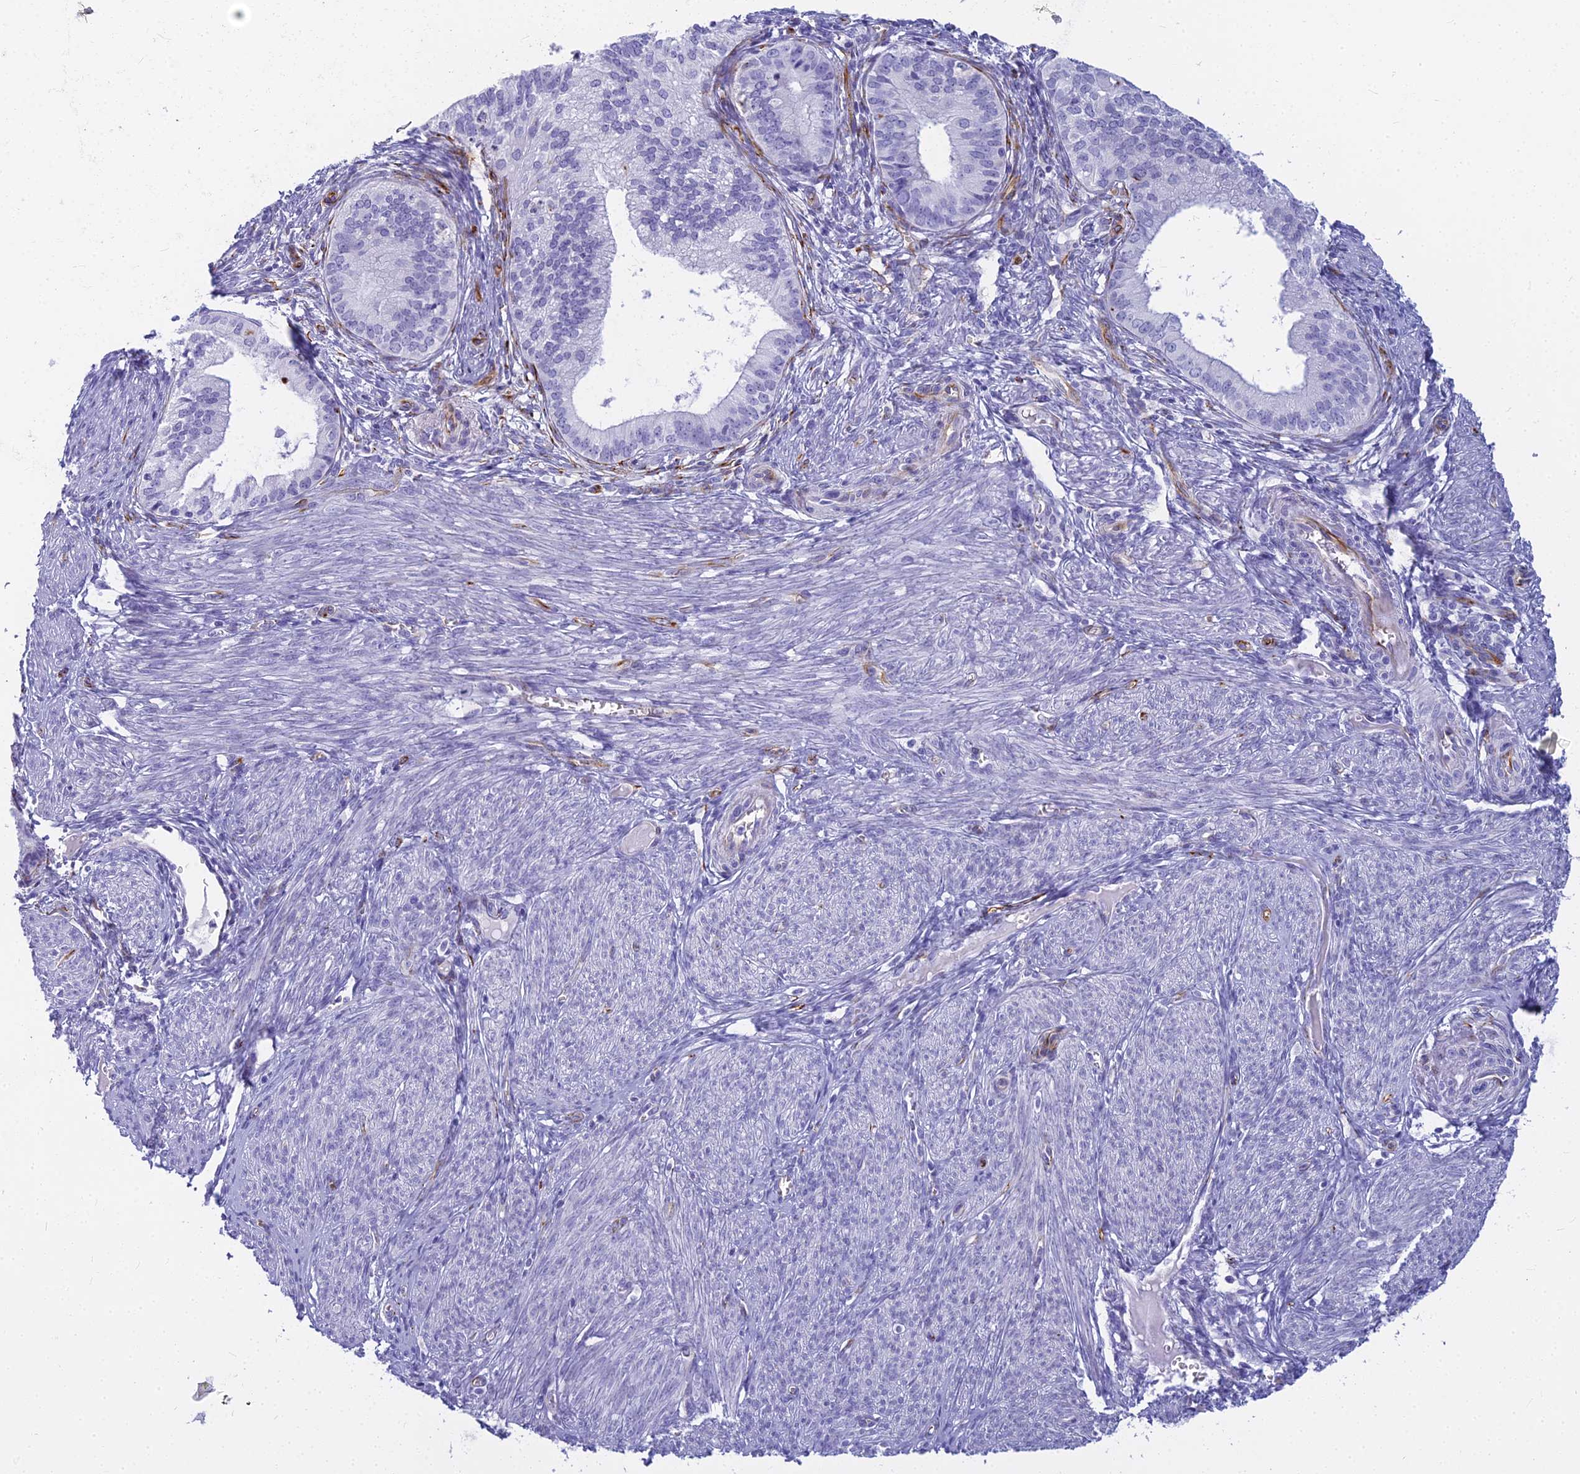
{"staining": {"intensity": "negative", "quantity": "none", "location": "none"}, "tissue": "endometrial cancer", "cell_type": "Tumor cells", "image_type": "cancer", "snomed": [{"axis": "morphology", "description": "Adenocarcinoma, NOS"}, {"axis": "topography", "description": "Endometrium"}], "caption": "Tumor cells are negative for protein expression in human adenocarcinoma (endometrial). (Immunohistochemistry (ihc), brightfield microscopy, high magnification).", "gene": "EVI2A", "patient": {"sex": "female", "age": 50}}